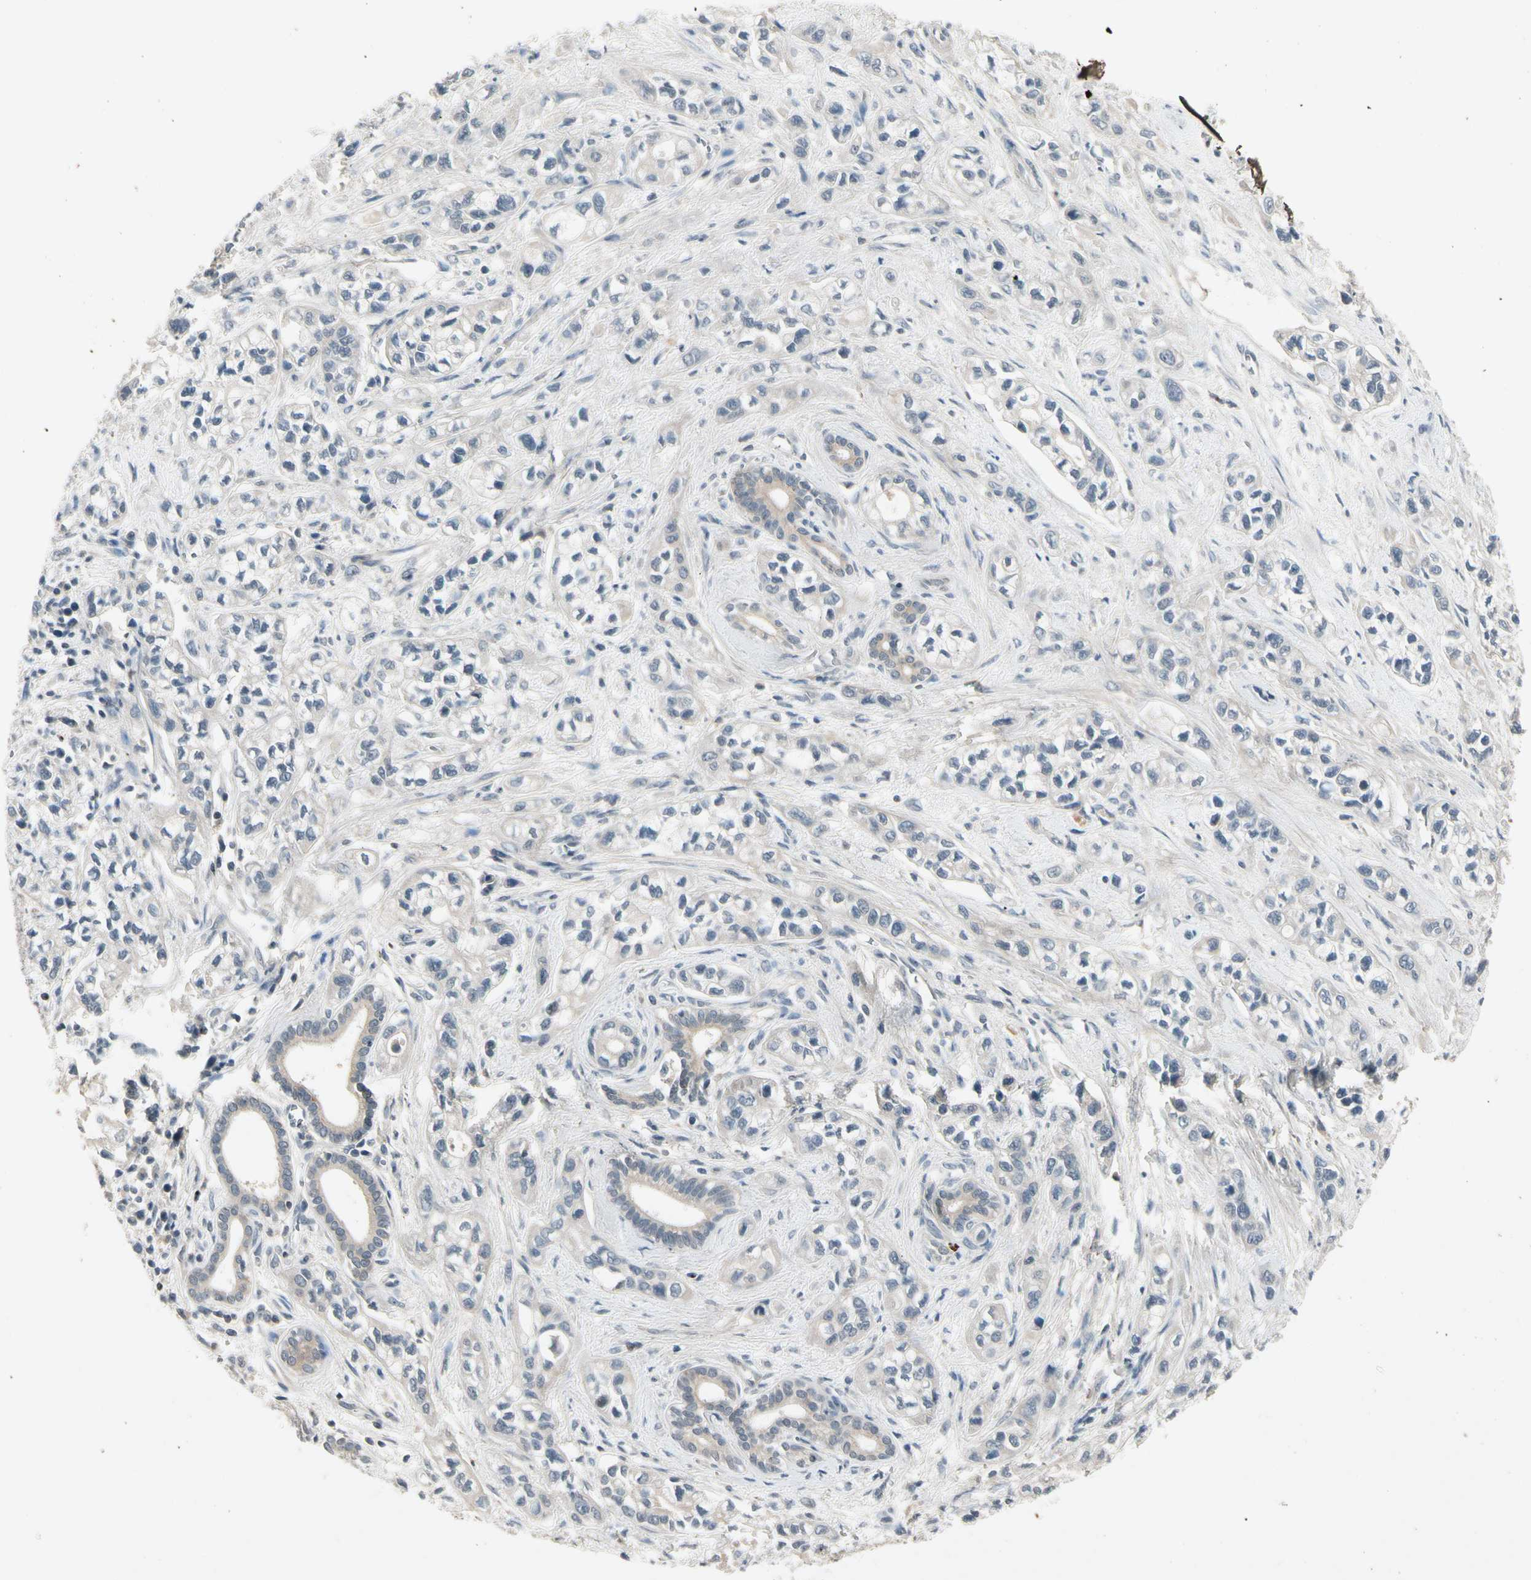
{"staining": {"intensity": "weak", "quantity": "<25%", "location": "cytoplasmic/membranous"}, "tissue": "pancreatic cancer", "cell_type": "Tumor cells", "image_type": "cancer", "snomed": [{"axis": "morphology", "description": "Adenocarcinoma, NOS"}, {"axis": "topography", "description": "Pancreas"}], "caption": "A high-resolution histopathology image shows immunohistochemistry (IHC) staining of pancreatic cancer (adenocarcinoma), which reveals no significant expression in tumor cells.", "gene": "CCL4", "patient": {"sex": "male", "age": 74}}